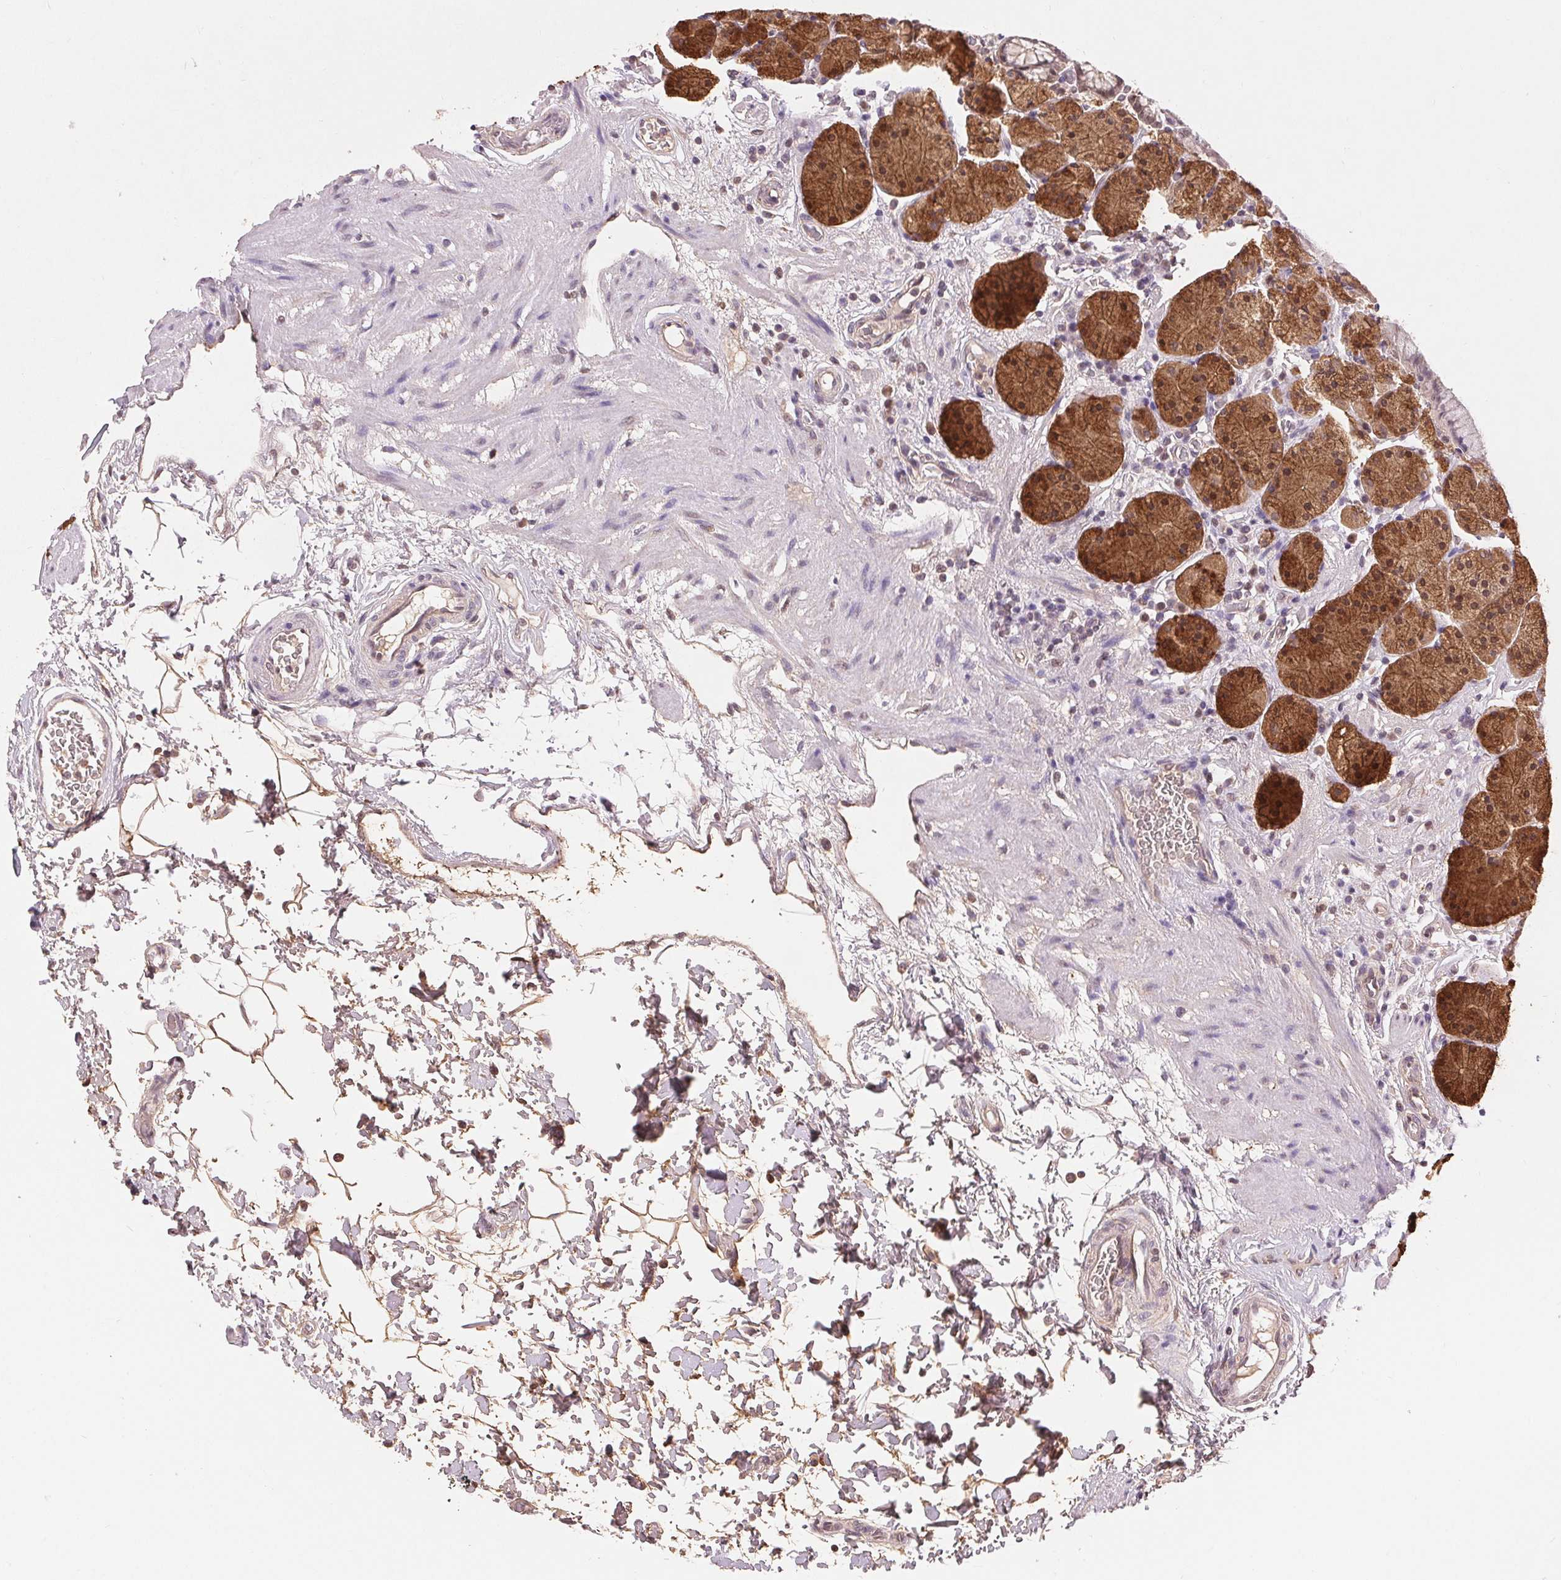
{"staining": {"intensity": "strong", "quantity": "25%-75%", "location": "cytoplasmic/membranous,nuclear"}, "tissue": "stomach", "cell_type": "Glandular cells", "image_type": "normal", "snomed": [{"axis": "morphology", "description": "Normal tissue, NOS"}, {"axis": "topography", "description": "Stomach, upper"}, {"axis": "topography", "description": "Stomach"}], "caption": "A brown stain labels strong cytoplasmic/membranous,nuclear expression of a protein in glandular cells of benign stomach. The protein of interest is stained brown, and the nuclei are stained in blue (DAB IHC with brightfield microscopy, high magnification).", "gene": "TMEM273", "patient": {"sex": "male", "age": 62}}